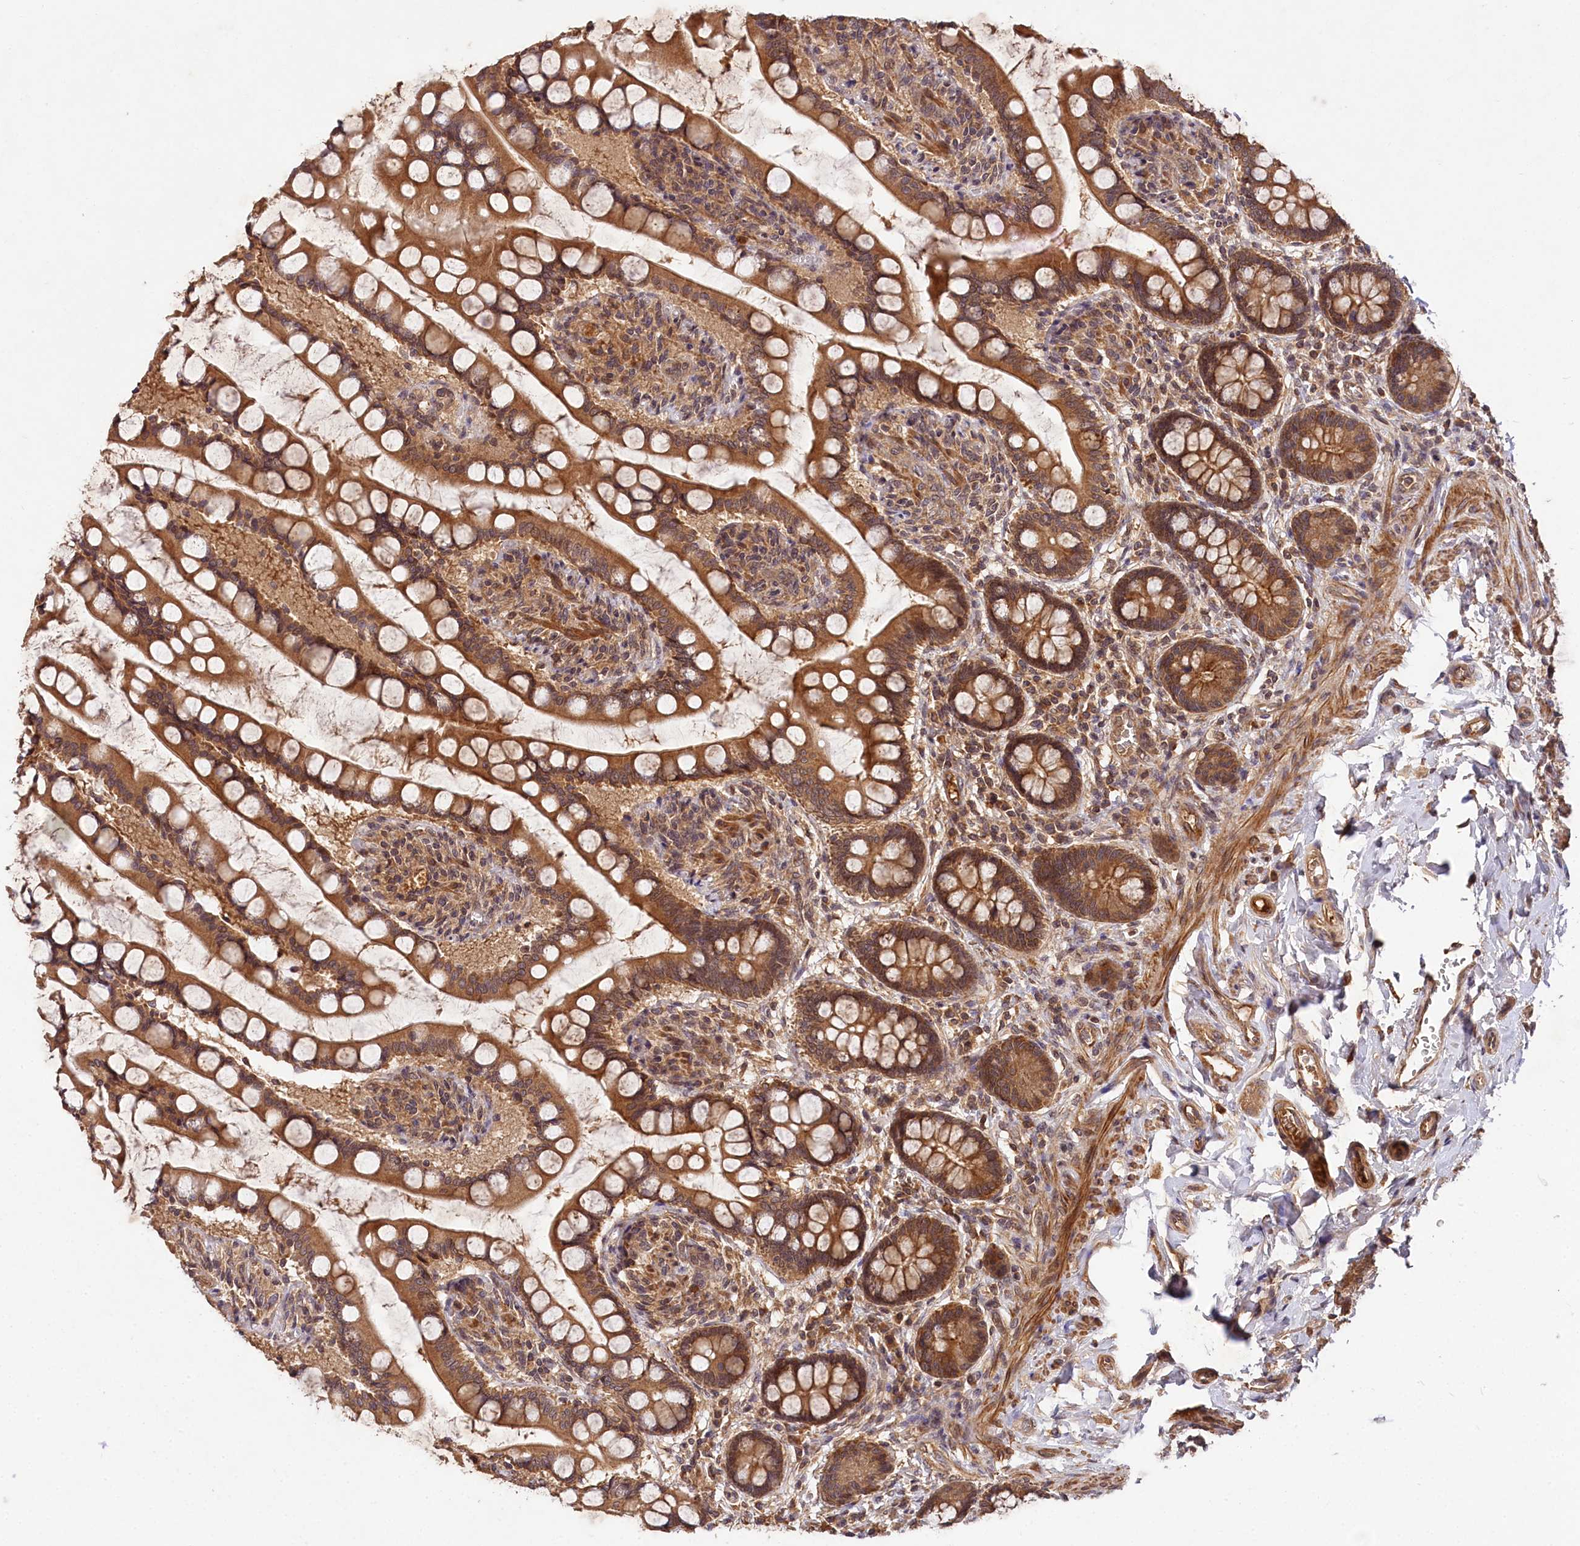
{"staining": {"intensity": "moderate", "quantity": ">75%", "location": "cytoplasmic/membranous"}, "tissue": "small intestine", "cell_type": "Glandular cells", "image_type": "normal", "snomed": [{"axis": "morphology", "description": "Normal tissue, NOS"}, {"axis": "topography", "description": "Small intestine"}], "caption": "Benign small intestine was stained to show a protein in brown. There is medium levels of moderate cytoplasmic/membranous staining in approximately >75% of glandular cells.", "gene": "MCF2L2", "patient": {"sex": "male", "age": 52}}